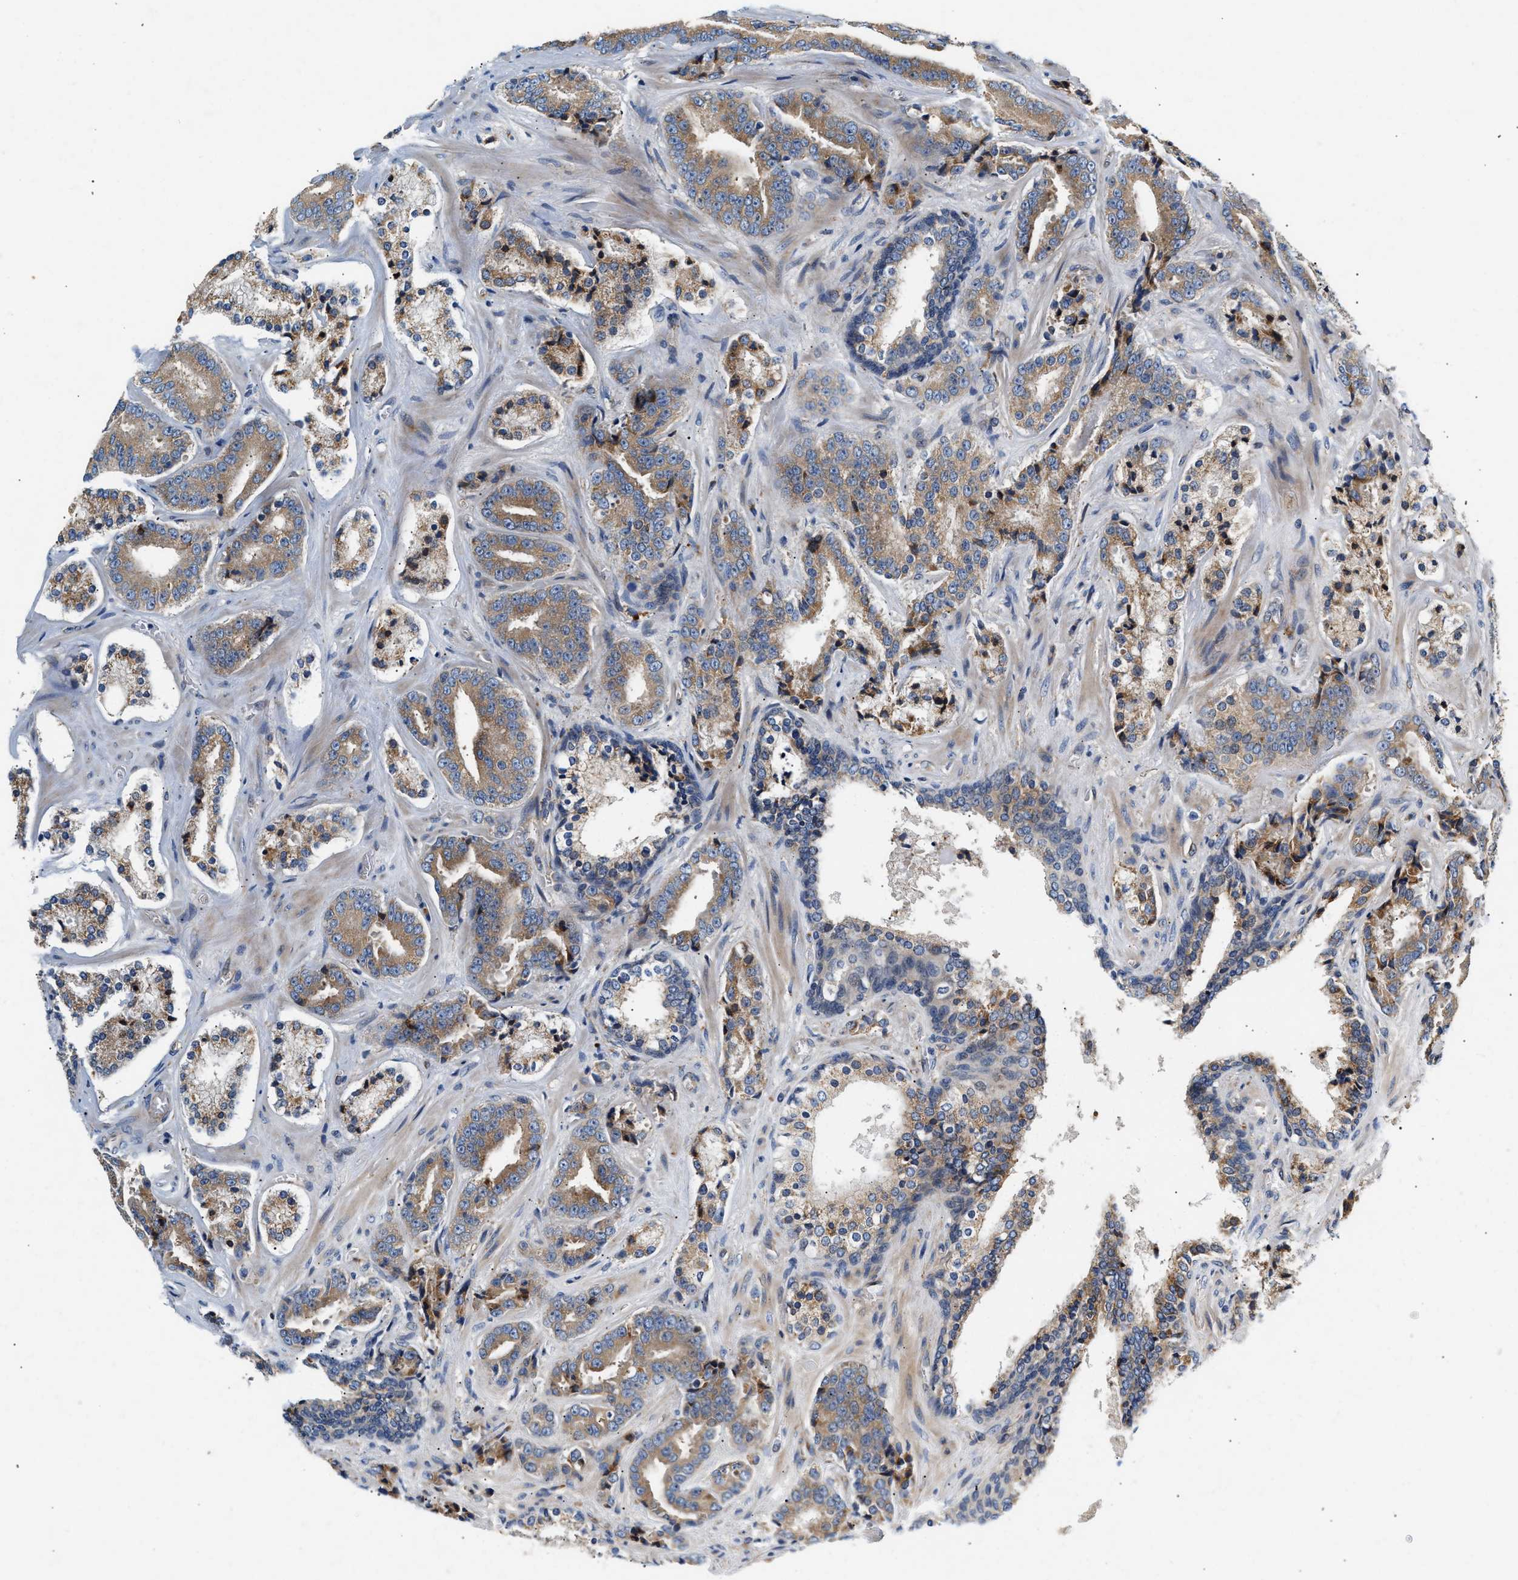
{"staining": {"intensity": "moderate", "quantity": ">75%", "location": "cytoplasmic/membranous"}, "tissue": "prostate cancer", "cell_type": "Tumor cells", "image_type": "cancer", "snomed": [{"axis": "morphology", "description": "Adenocarcinoma, High grade"}, {"axis": "topography", "description": "Prostate"}], "caption": "Immunohistochemical staining of prostate cancer (high-grade adenocarcinoma) shows moderate cytoplasmic/membranous protein expression in approximately >75% of tumor cells.", "gene": "IFT74", "patient": {"sex": "male", "age": 60}}